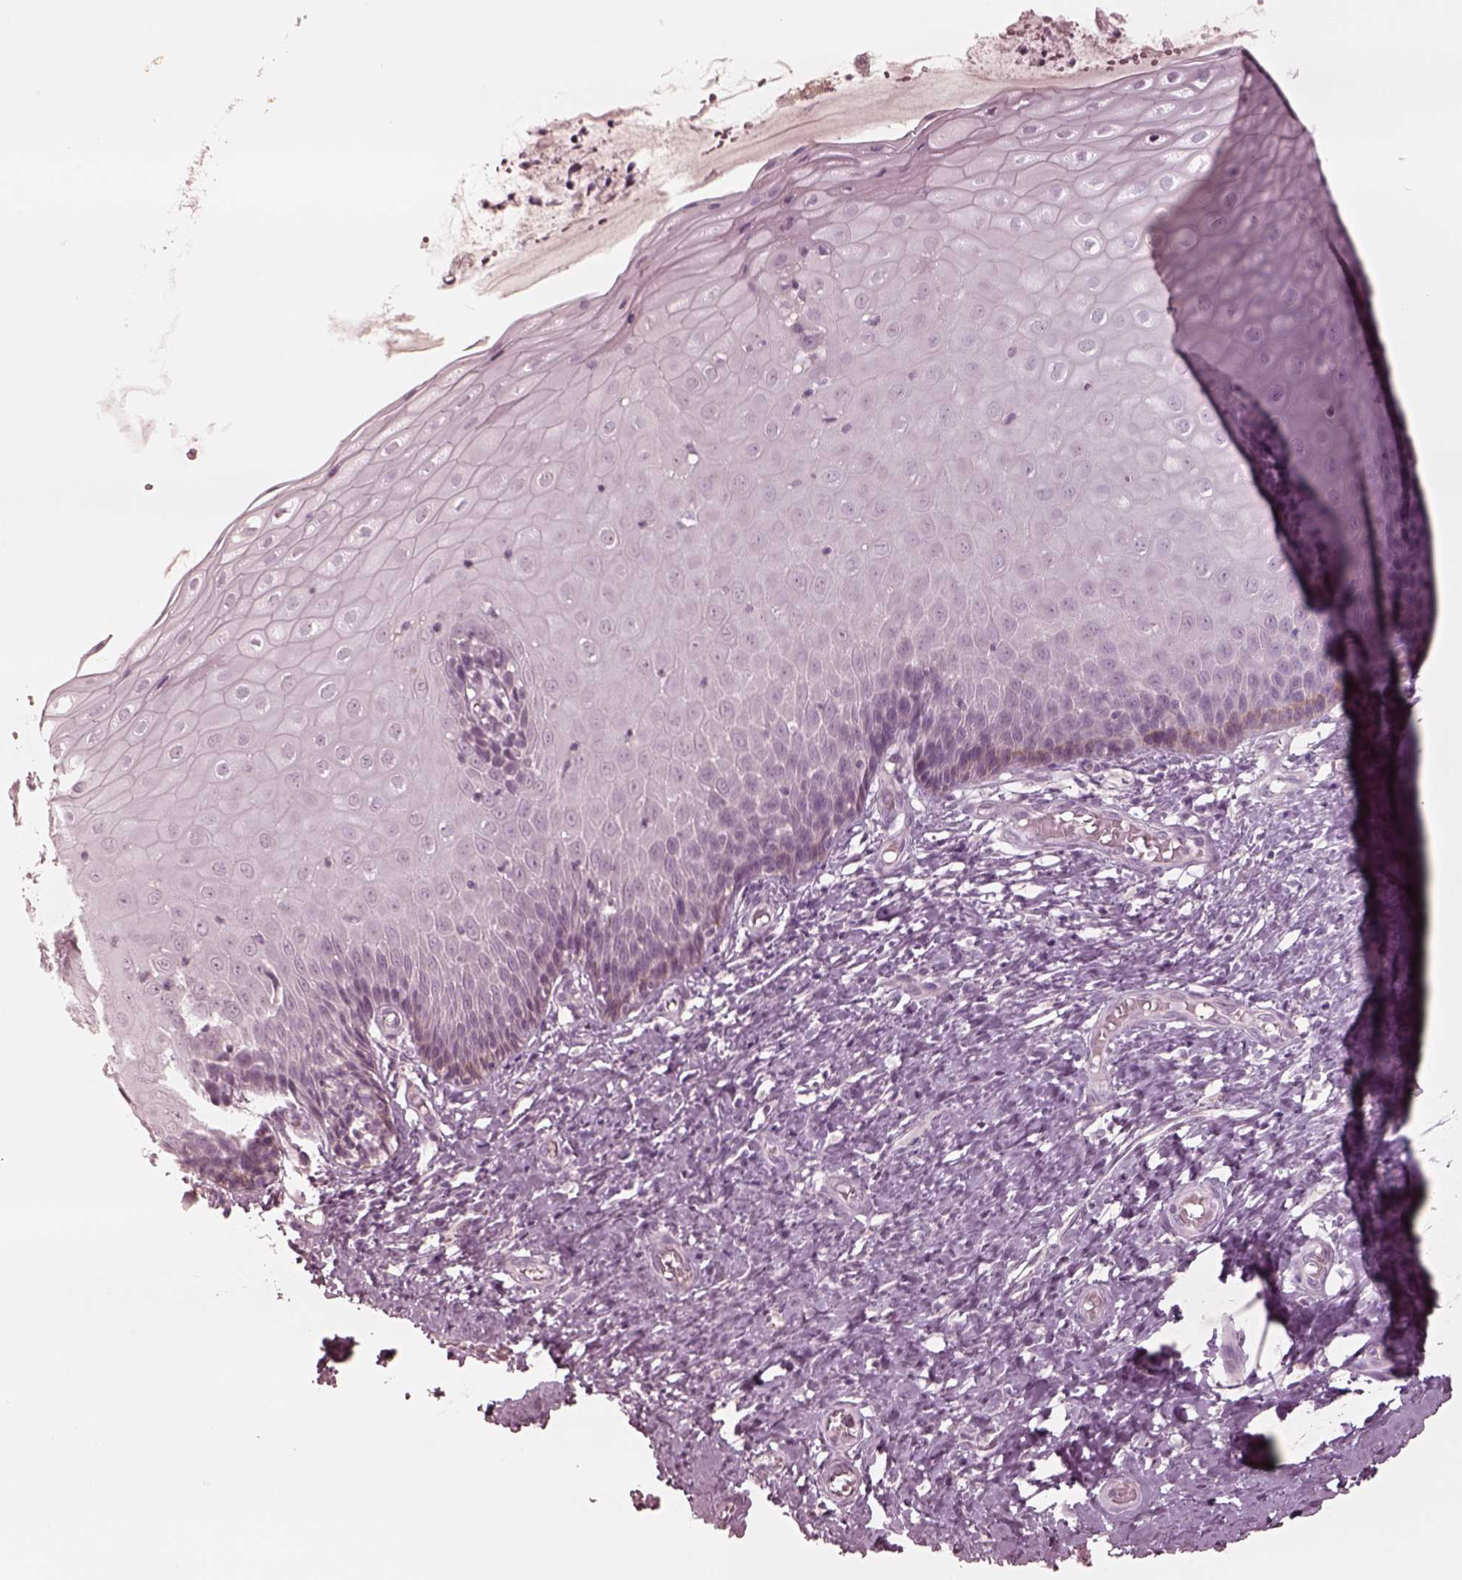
{"staining": {"intensity": "negative", "quantity": "none", "location": "none"}, "tissue": "cervix", "cell_type": "Glandular cells", "image_type": "normal", "snomed": [{"axis": "morphology", "description": "Normal tissue, NOS"}, {"axis": "topography", "description": "Cervix"}], "caption": "Human cervix stained for a protein using immunohistochemistry (IHC) exhibits no staining in glandular cells.", "gene": "DNAAF9", "patient": {"sex": "female", "age": 37}}